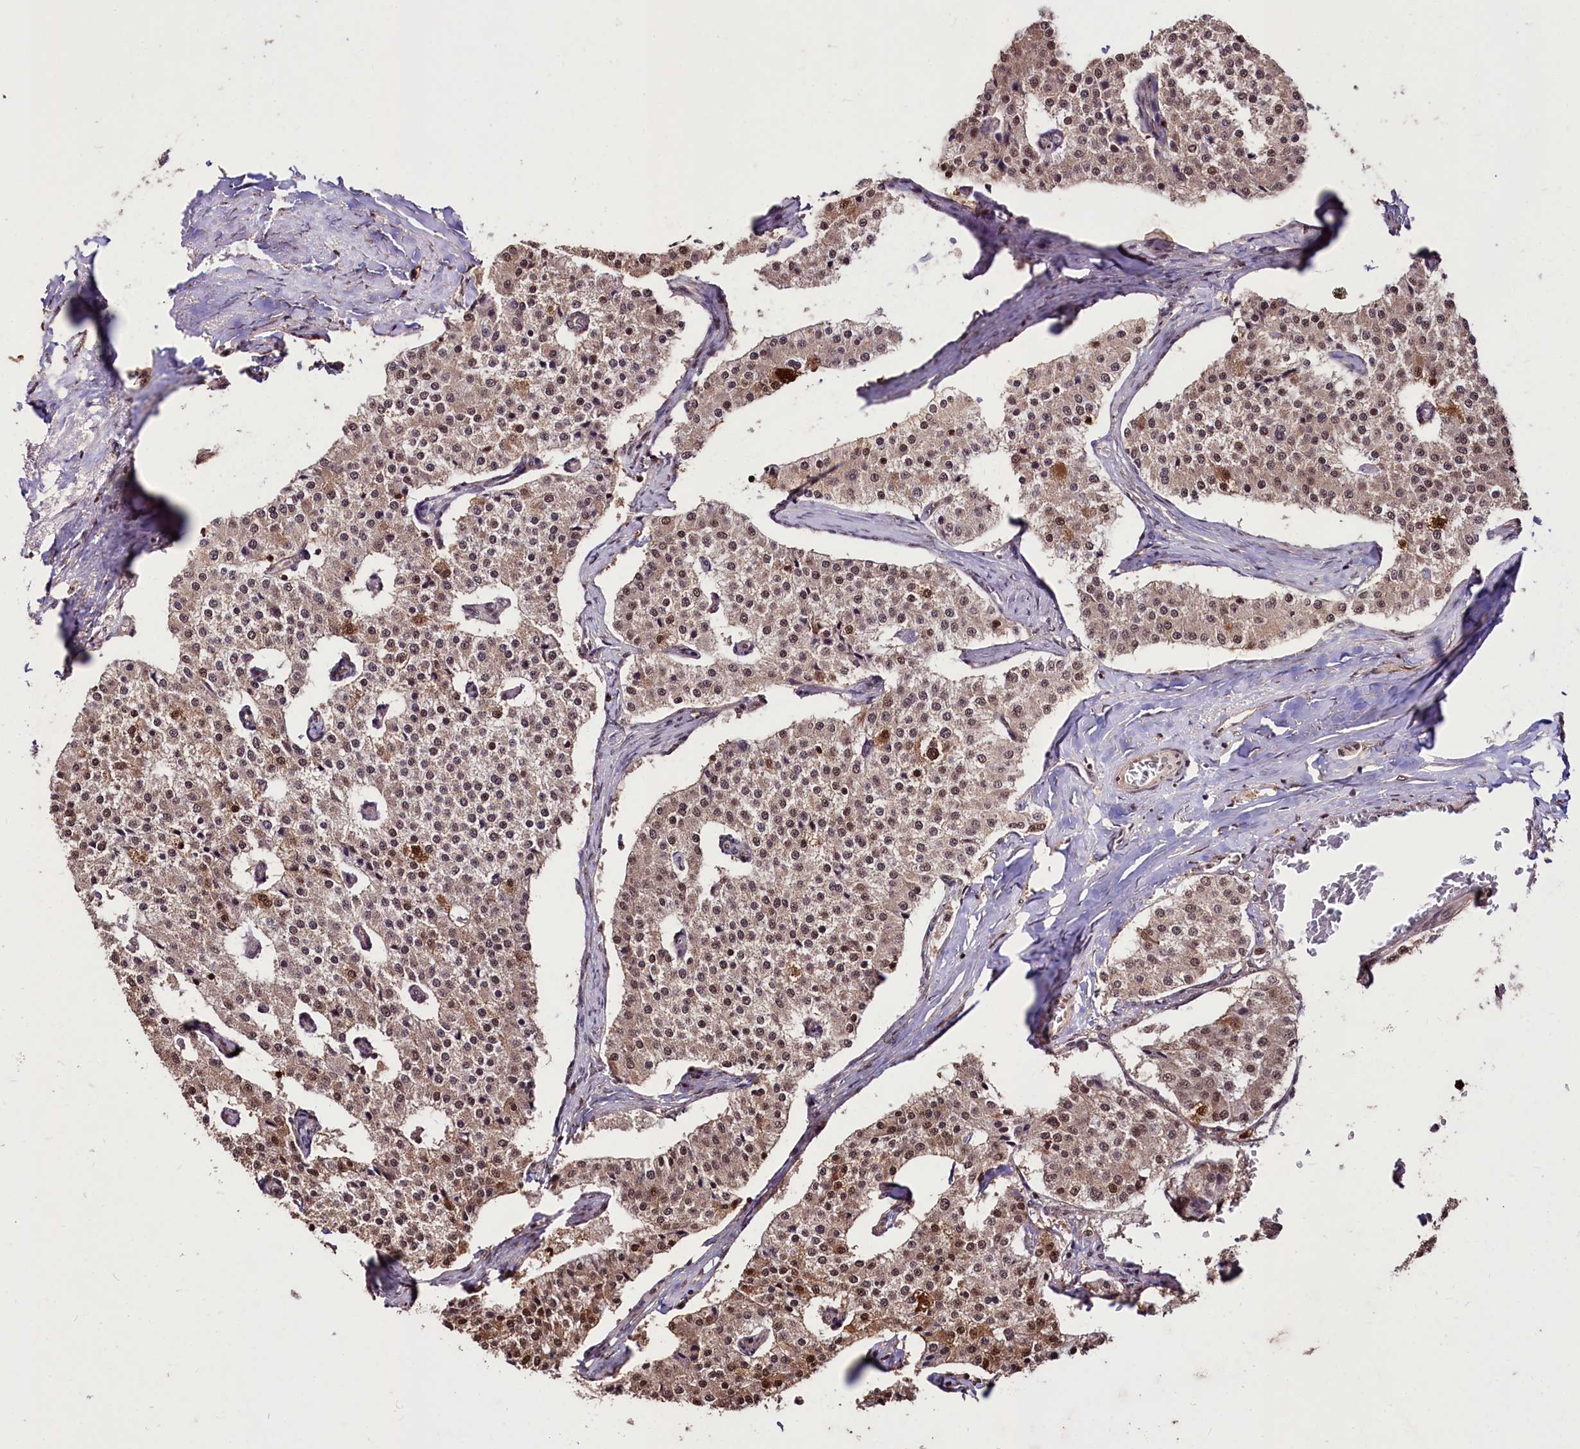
{"staining": {"intensity": "moderate", "quantity": ">75%", "location": "cytoplasmic/membranous,nuclear"}, "tissue": "carcinoid", "cell_type": "Tumor cells", "image_type": "cancer", "snomed": [{"axis": "morphology", "description": "Carcinoid, malignant, NOS"}, {"axis": "topography", "description": "Colon"}], "caption": "Protein staining by IHC reveals moderate cytoplasmic/membranous and nuclear expression in approximately >75% of tumor cells in carcinoid (malignant).", "gene": "KLRB1", "patient": {"sex": "female", "age": 52}}